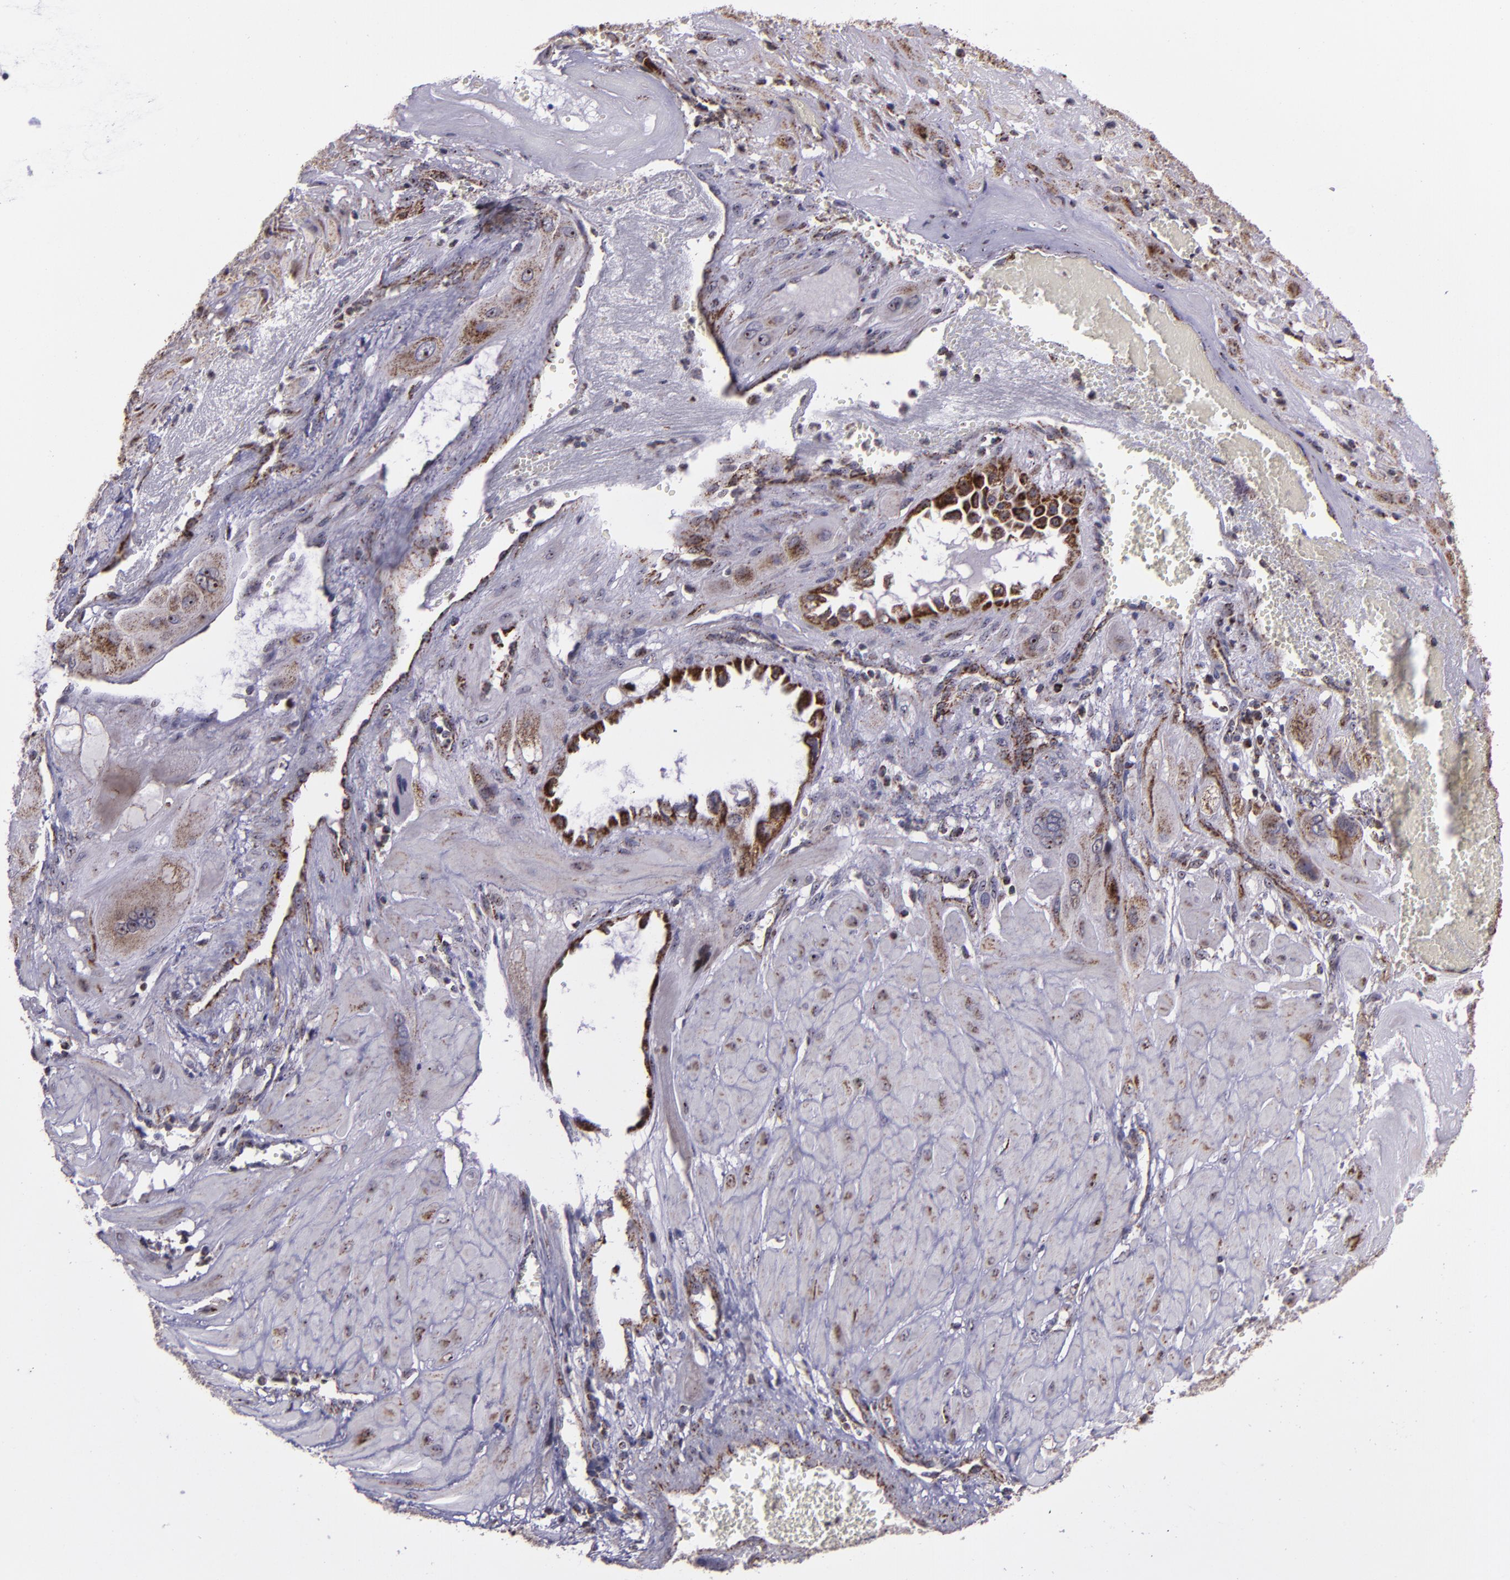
{"staining": {"intensity": "moderate", "quantity": "25%-75%", "location": "cytoplasmic/membranous,nuclear"}, "tissue": "cervical cancer", "cell_type": "Tumor cells", "image_type": "cancer", "snomed": [{"axis": "morphology", "description": "Squamous cell carcinoma, NOS"}, {"axis": "topography", "description": "Cervix"}], "caption": "Immunohistochemistry of human cervical cancer displays medium levels of moderate cytoplasmic/membranous and nuclear staining in approximately 25%-75% of tumor cells. Immunohistochemistry (ihc) stains the protein in brown and the nuclei are stained blue.", "gene": "LONP1", "patient": {"sex": "female", "age": 34}}